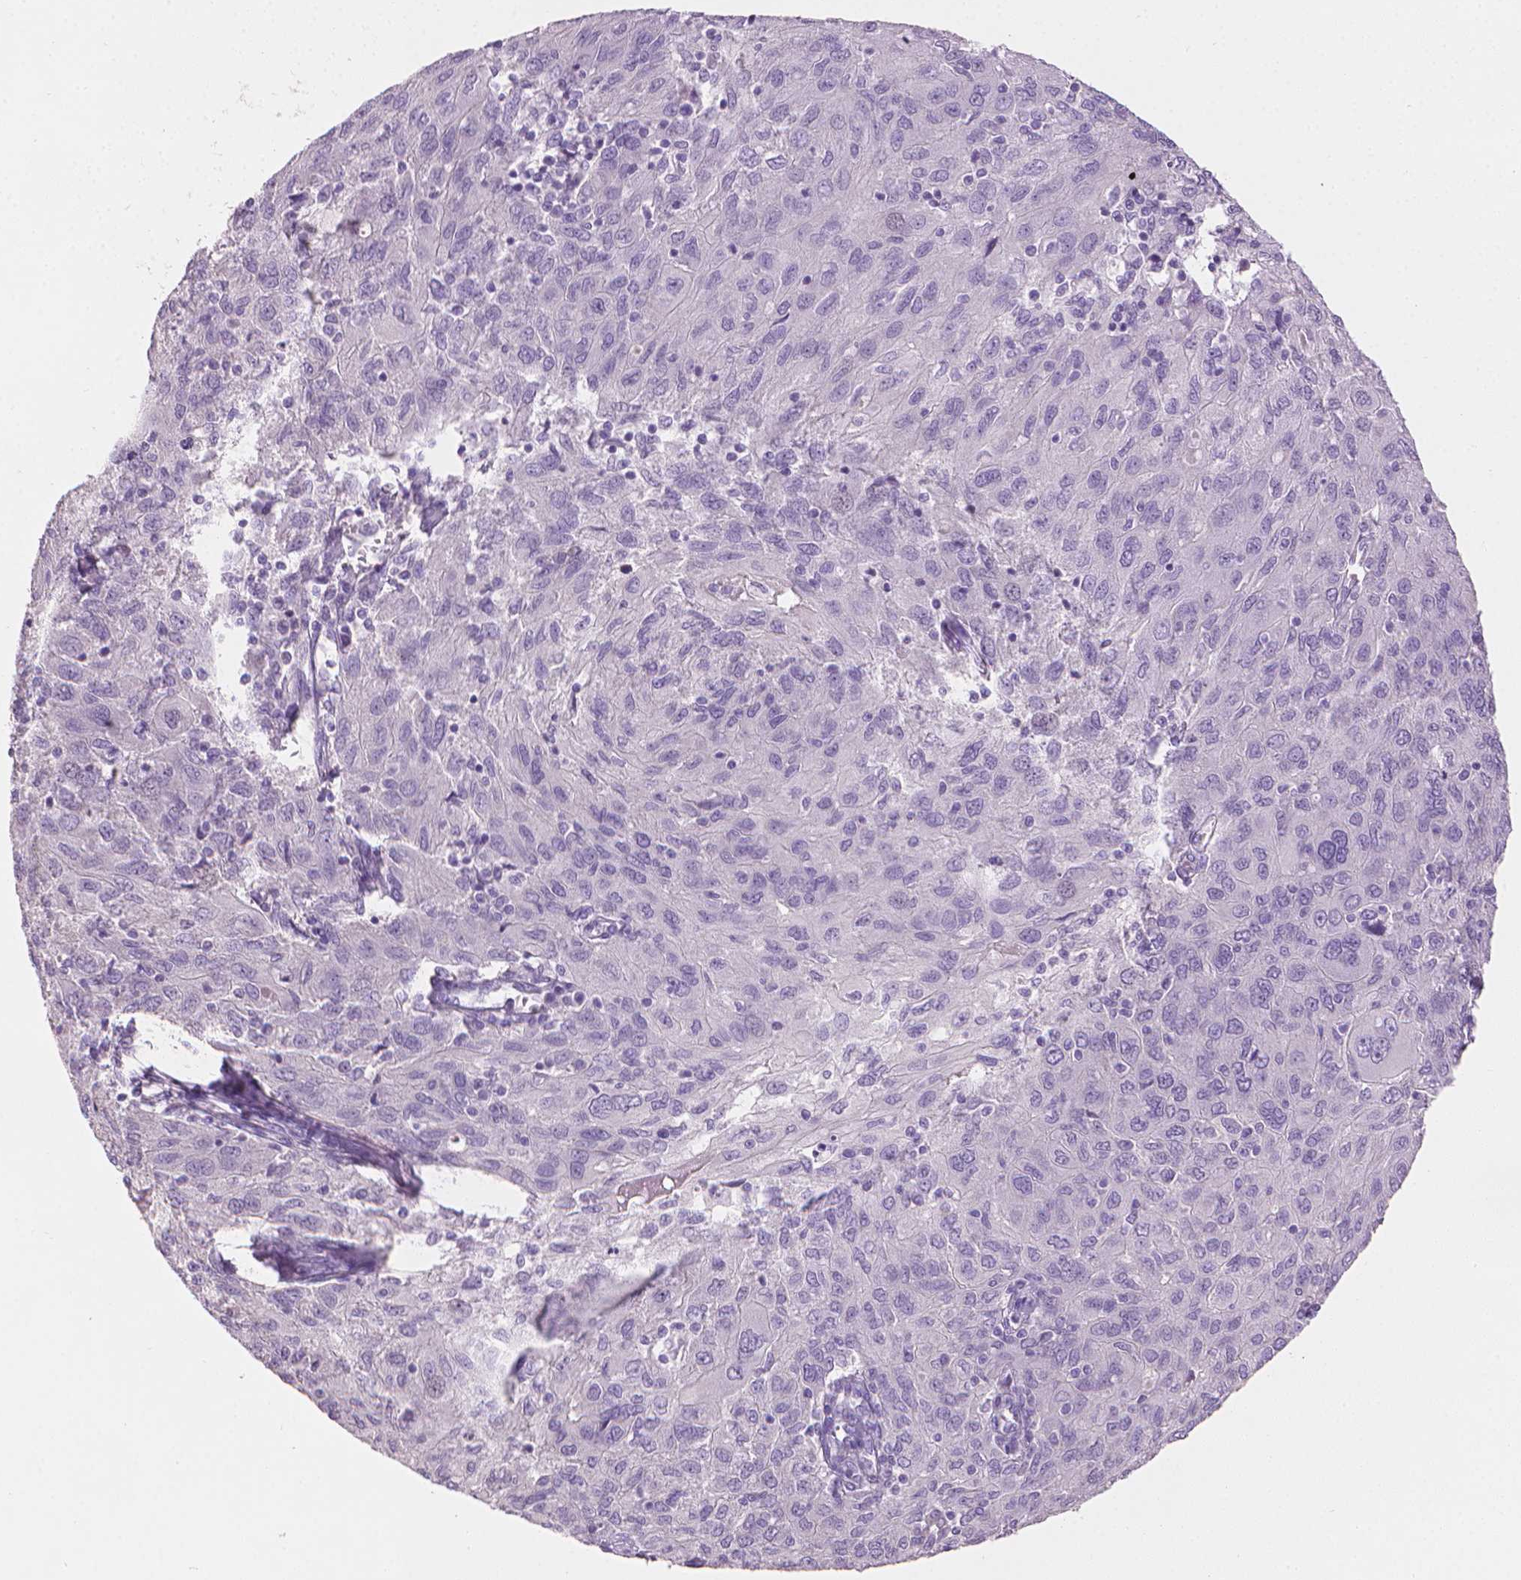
{"staining": {"intensity": "negative", "quantity": "none", "location": "none"}, "tissue": "ovarian cancer", "cell_type": "Tumor cells", "image_type": "cancer", "snomed": [{"axis": "morphology", "description": "Carcinoma, endometroid"}, {"axis": "topography", "description": "Ovary"}], "caption": "IHC image of neoplastic tissue: human endometroid carcinoma (ovarian) stained with DAB (3,3'-diaminobenzidine) displays no significant protein expression in tumor cells.", "gene": "MLANA", "patient": {"sex": "female", "age": 50}}